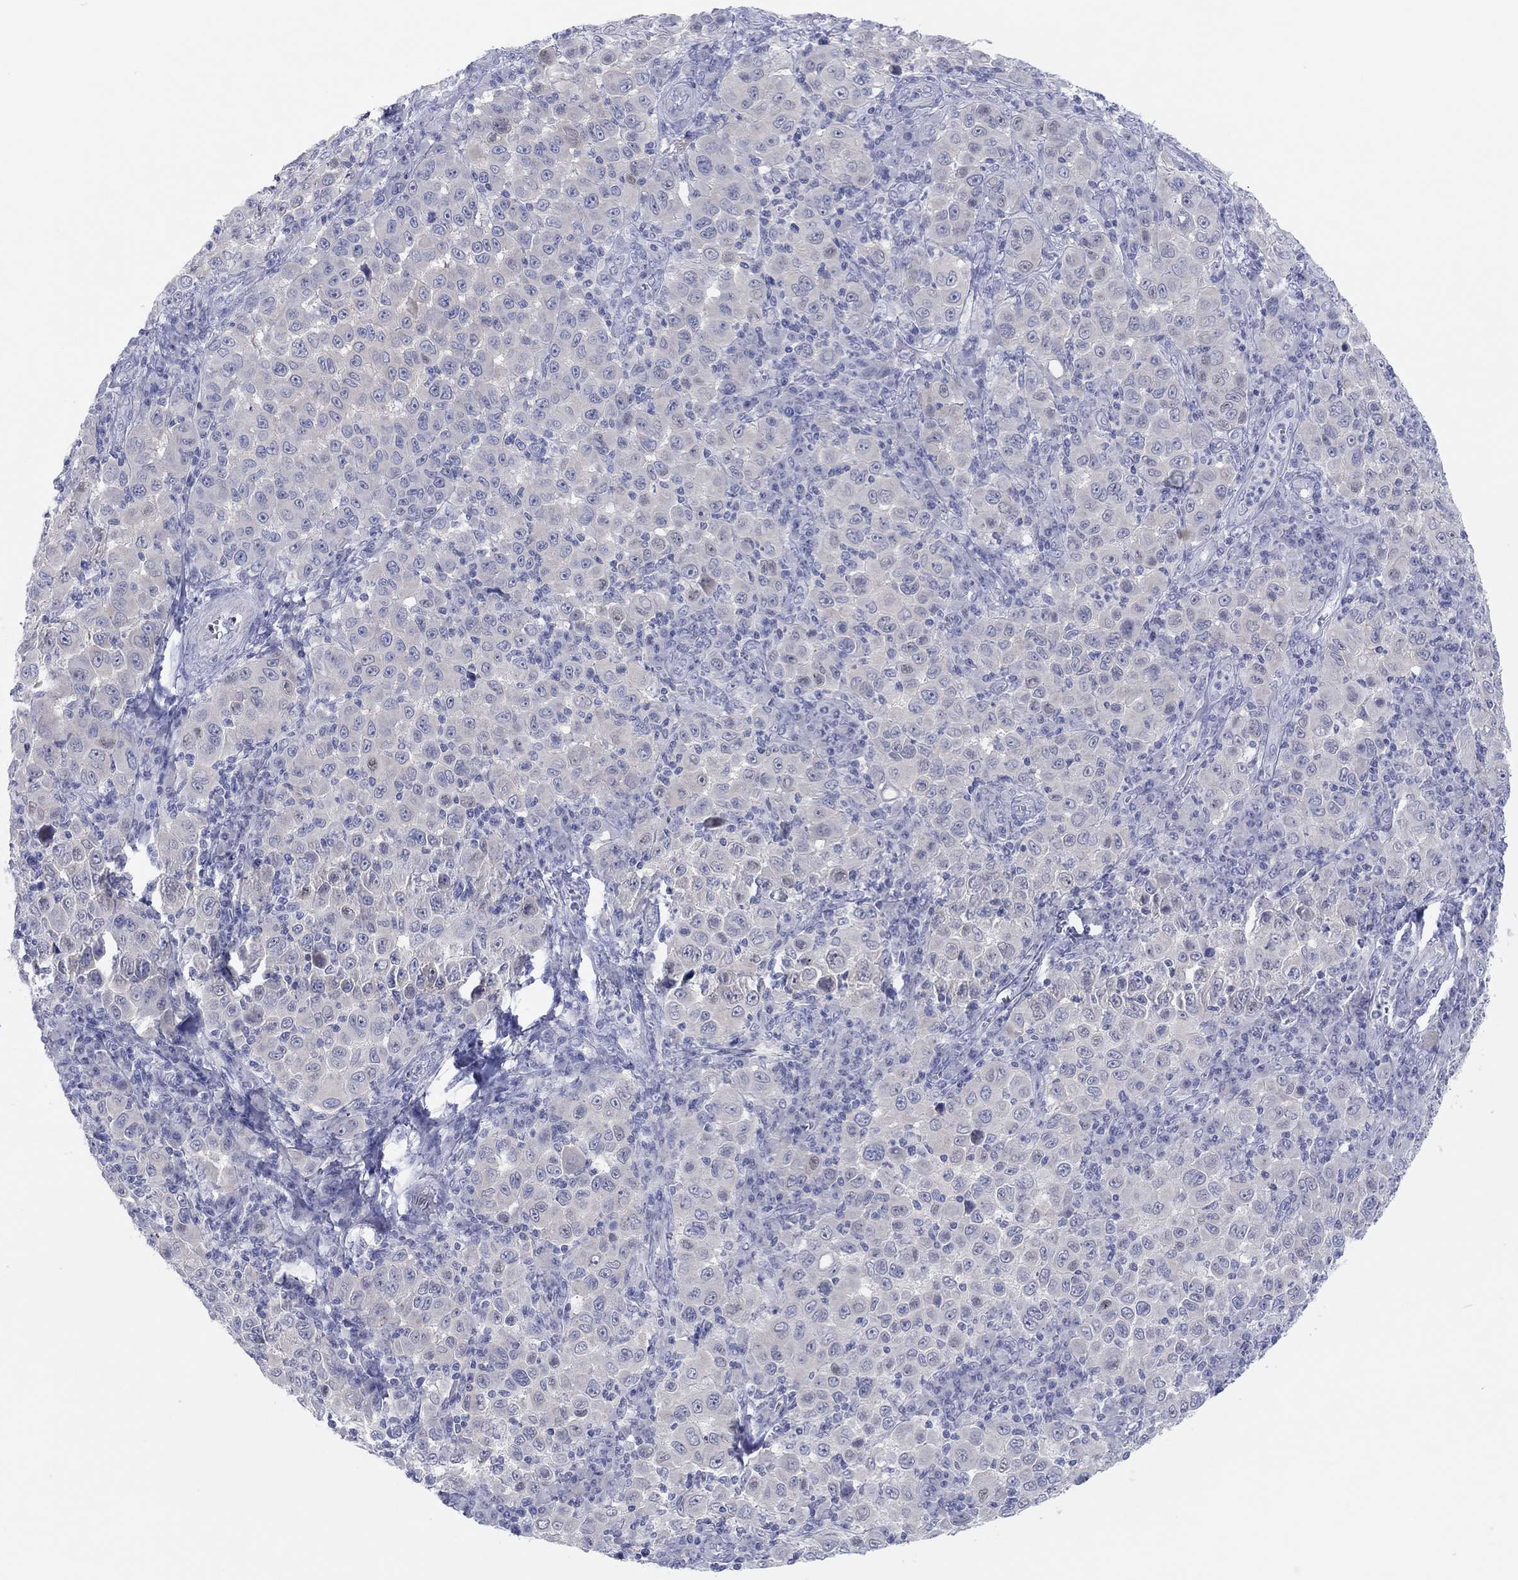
{"staining": {"intensity": "negative", "quantity": "none", "location": "none"}, "tissue": "melanoma", "cell_type": "Tumor cells", "image_type": "cancer", "snomed": [{"axis": "morphology", "description": "Malignant melanoma, NOS"}, {"axis": "topography", "description": "Skin"}], "caption": "A photomicrograph of malignant melanoma stained for a protein demonstrates no brown staining in tumor cells.", "gene": "CPNE6", "patient": {"sex": "female", "age": 57}}